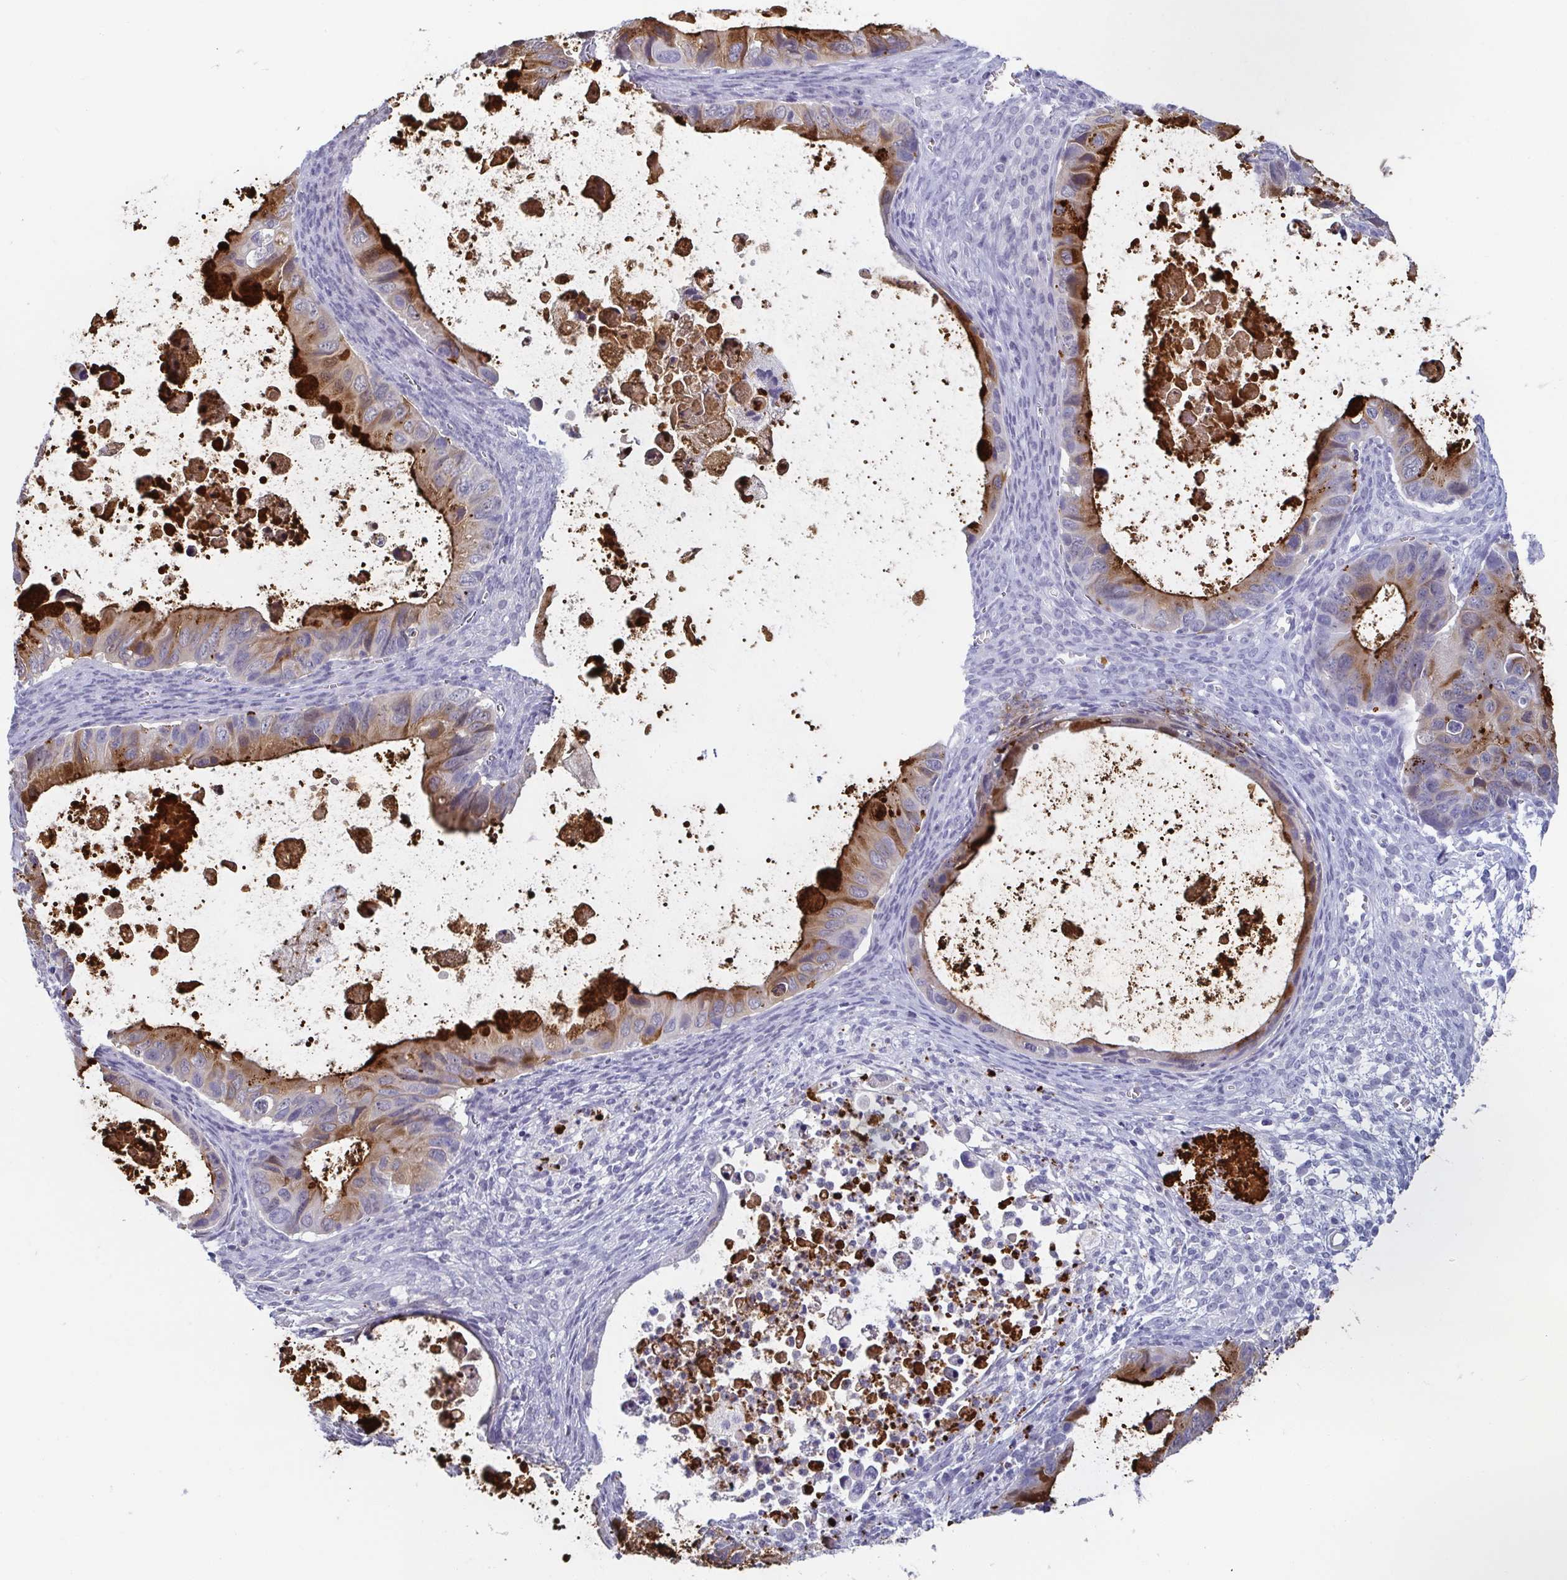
{"staining": {"intensity": "moderate", "quantity": "25%-75%", "location": "cytoplasmic/membranous"}, "tissue": "ovarian cancer", "cell_type": "Tumor cells", "image_type": "cancer", "snomed": [{"axis": "morphology", "description": "Cystadenocarcinoma, mucinous, NOS"}, {"axis": "topography", "description": "Ovary"}], "caption": "IHC of mucinous cystadenocarcinoma (ovarian) exhibits medium levels of moderate cytoplasmic/membranous staining in approximately 25%-75% of tumor cells.", "gene": "REG4", "patient": {"sex": "female", "age": 64}}